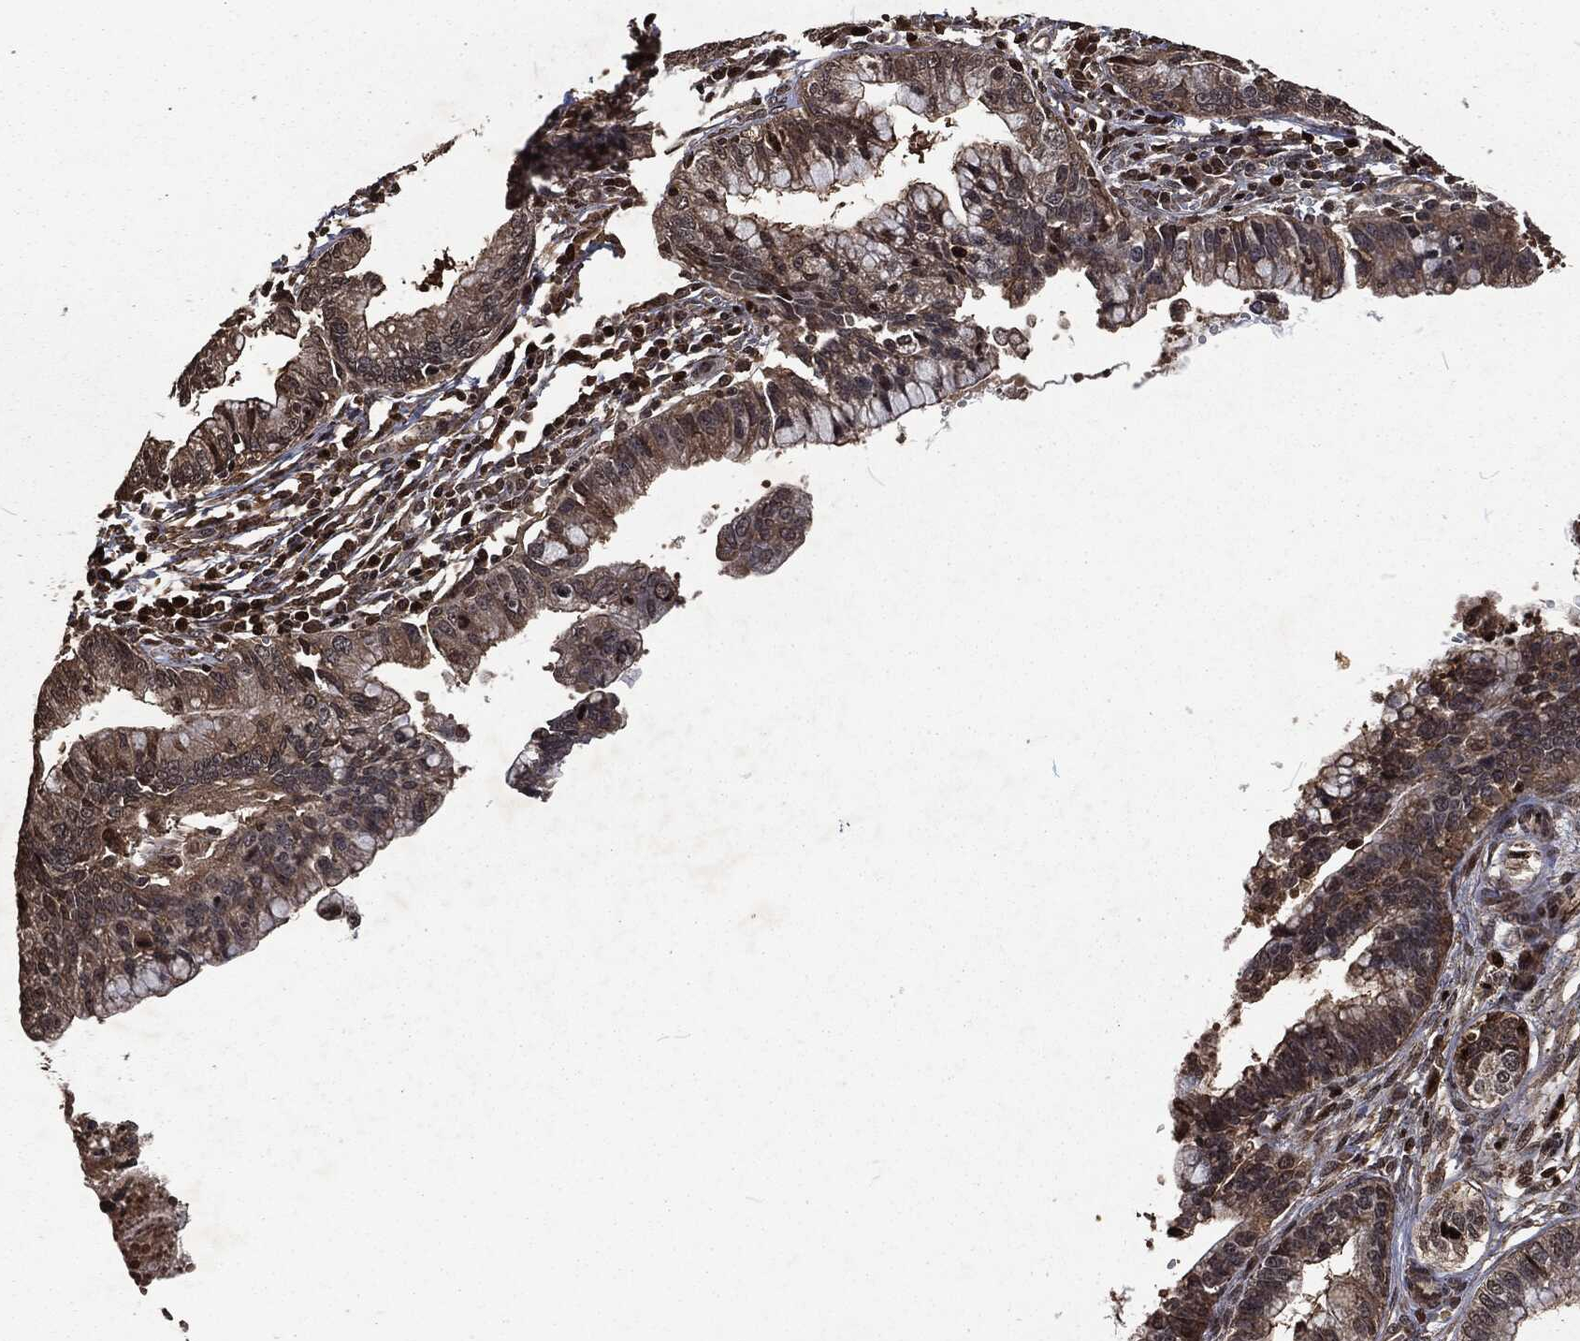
{"staining": {"intensity": "strong", "quantity": "25%-75%", "location": "cytoplasmic/membranous,nuclear"}, "tissue": "cervical cancer", "cell_type": "Tumor cells", "image_type": "cancer", "snomed": [{"axis": "morphology", "description": "Adenocarcinoma, NOS"}, {"axis": "topography", "description": "Cervix"}], "caption": "This is an image of IHC staining of cervical cancer (adenocarcinoma), which shows strong staining in the cytoplasmic/membranous and nuclear of tumor cells.", "gene": "SNAI1", "patient": {"sex": "female", "age": 44}}